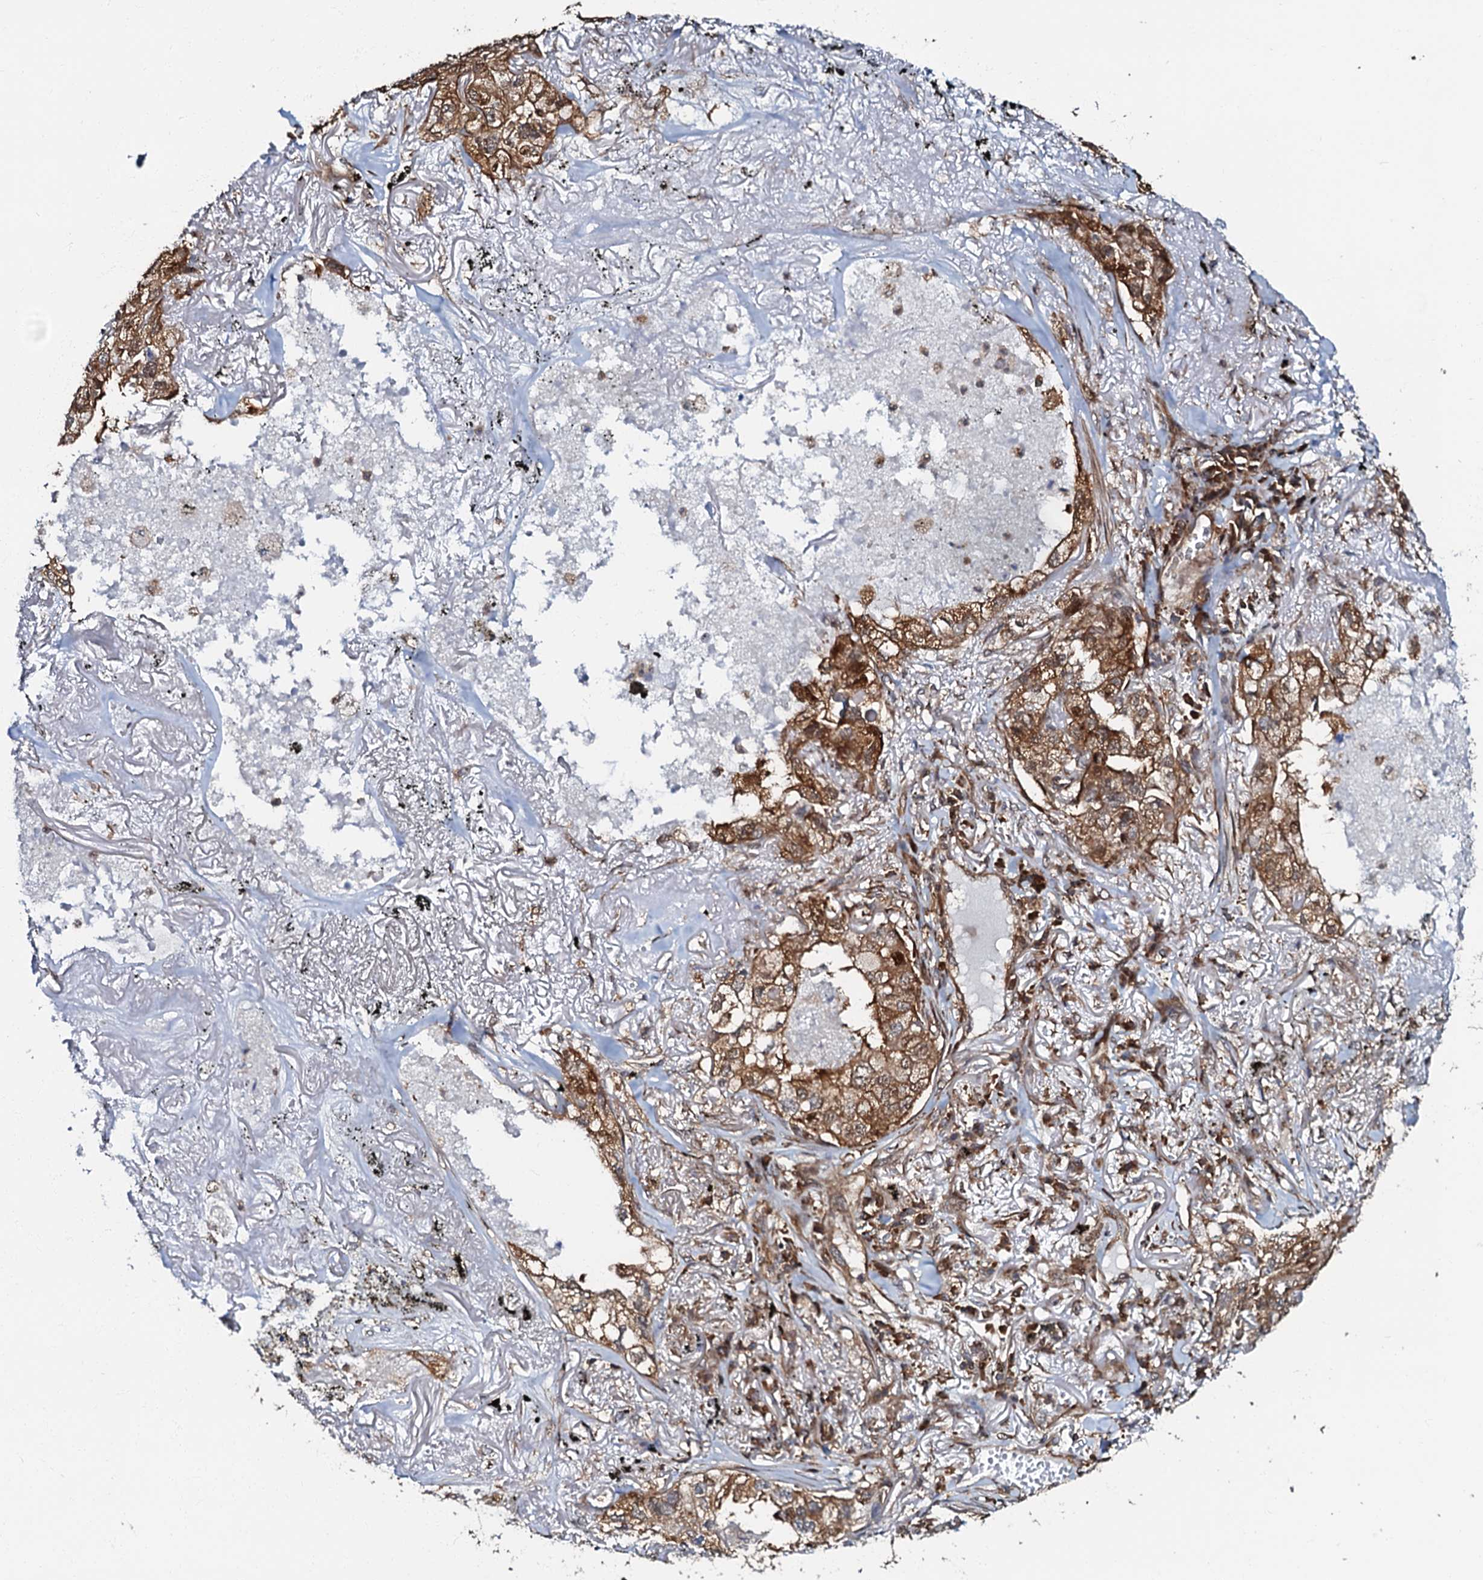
{"staining": {"intensity": "moderate", "quantity": ">75%", "location": "cytoplasmic/membranous"}, "tissue": "lung cancer", "cell_type": "Tumor cells", "image_type": "cancer", "snomed": [{"axis": "morphology", "description": "Adenocarcinoma, NOS"}, {"axis": "topography", "description": "Lung"}], "caption": "Lung adenocarcinoma stained for a protein demonstrates moderate cytoplasmic/membranous positivity in tumor cells.", "gene": "OSBP", "patient": {"sex": "male", "age": 65}}